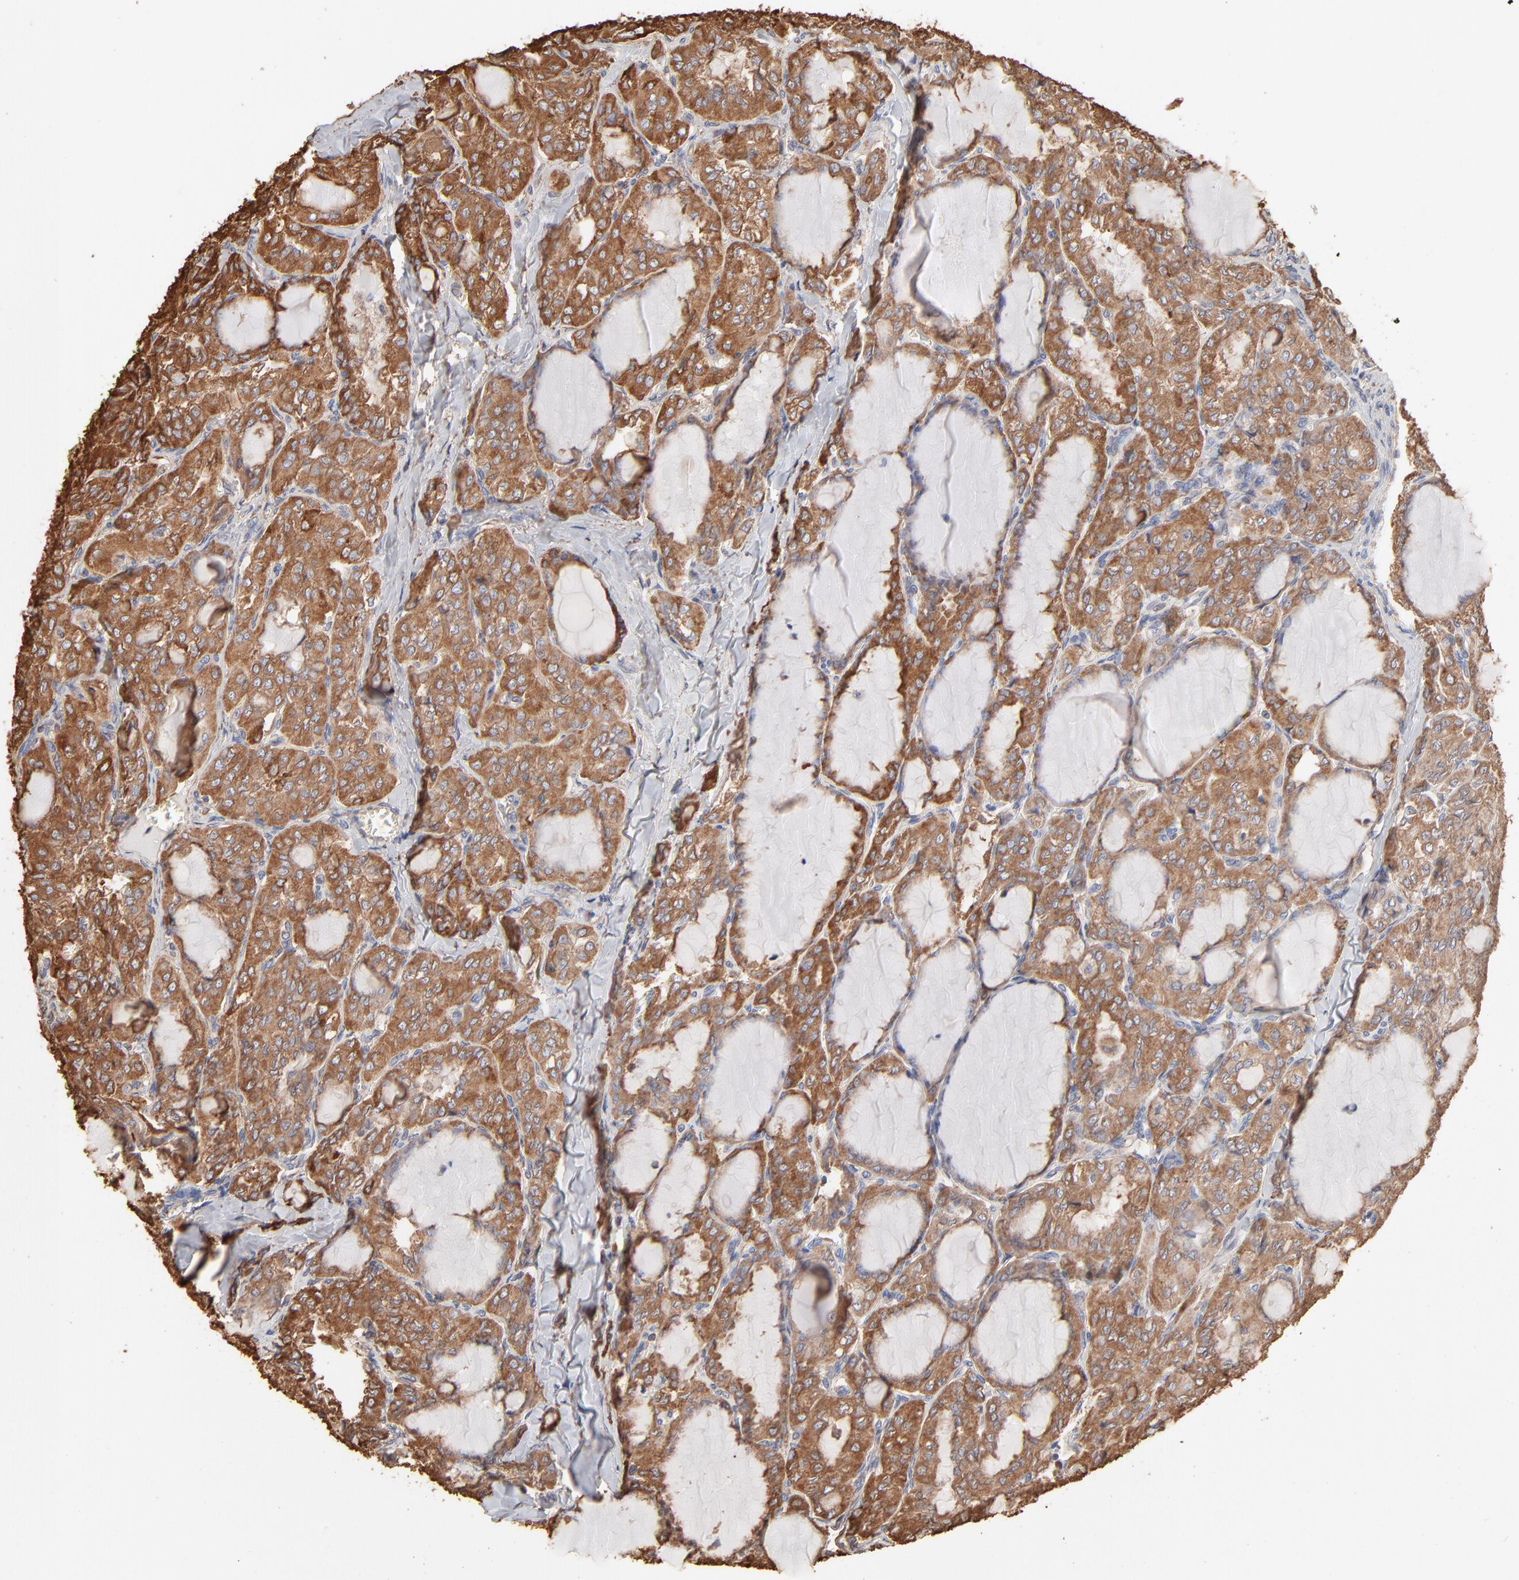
{"staining": {"intensity": "moderate", "quantity": ">75%", "location": "cytoplasmic/membranous"}, "tissue": "thyroid cancer", "cell_type": "Tumor cells", "image_type": "cancer", "snomed": [{"axis": "morphology", "description": "Papillary adenocarcinoma, NOS"}, {"axis": "topography", "description": "Thyroid gland"}], "caption": "There is medium levels of moderate cytoplasmic/membranous expression in tumor cells of thyroid cancer, as demonstrated by immunohistochemical staining (brown color).", "gene": "PDIA3", "patient": {"sex": "male", "age": 20}}